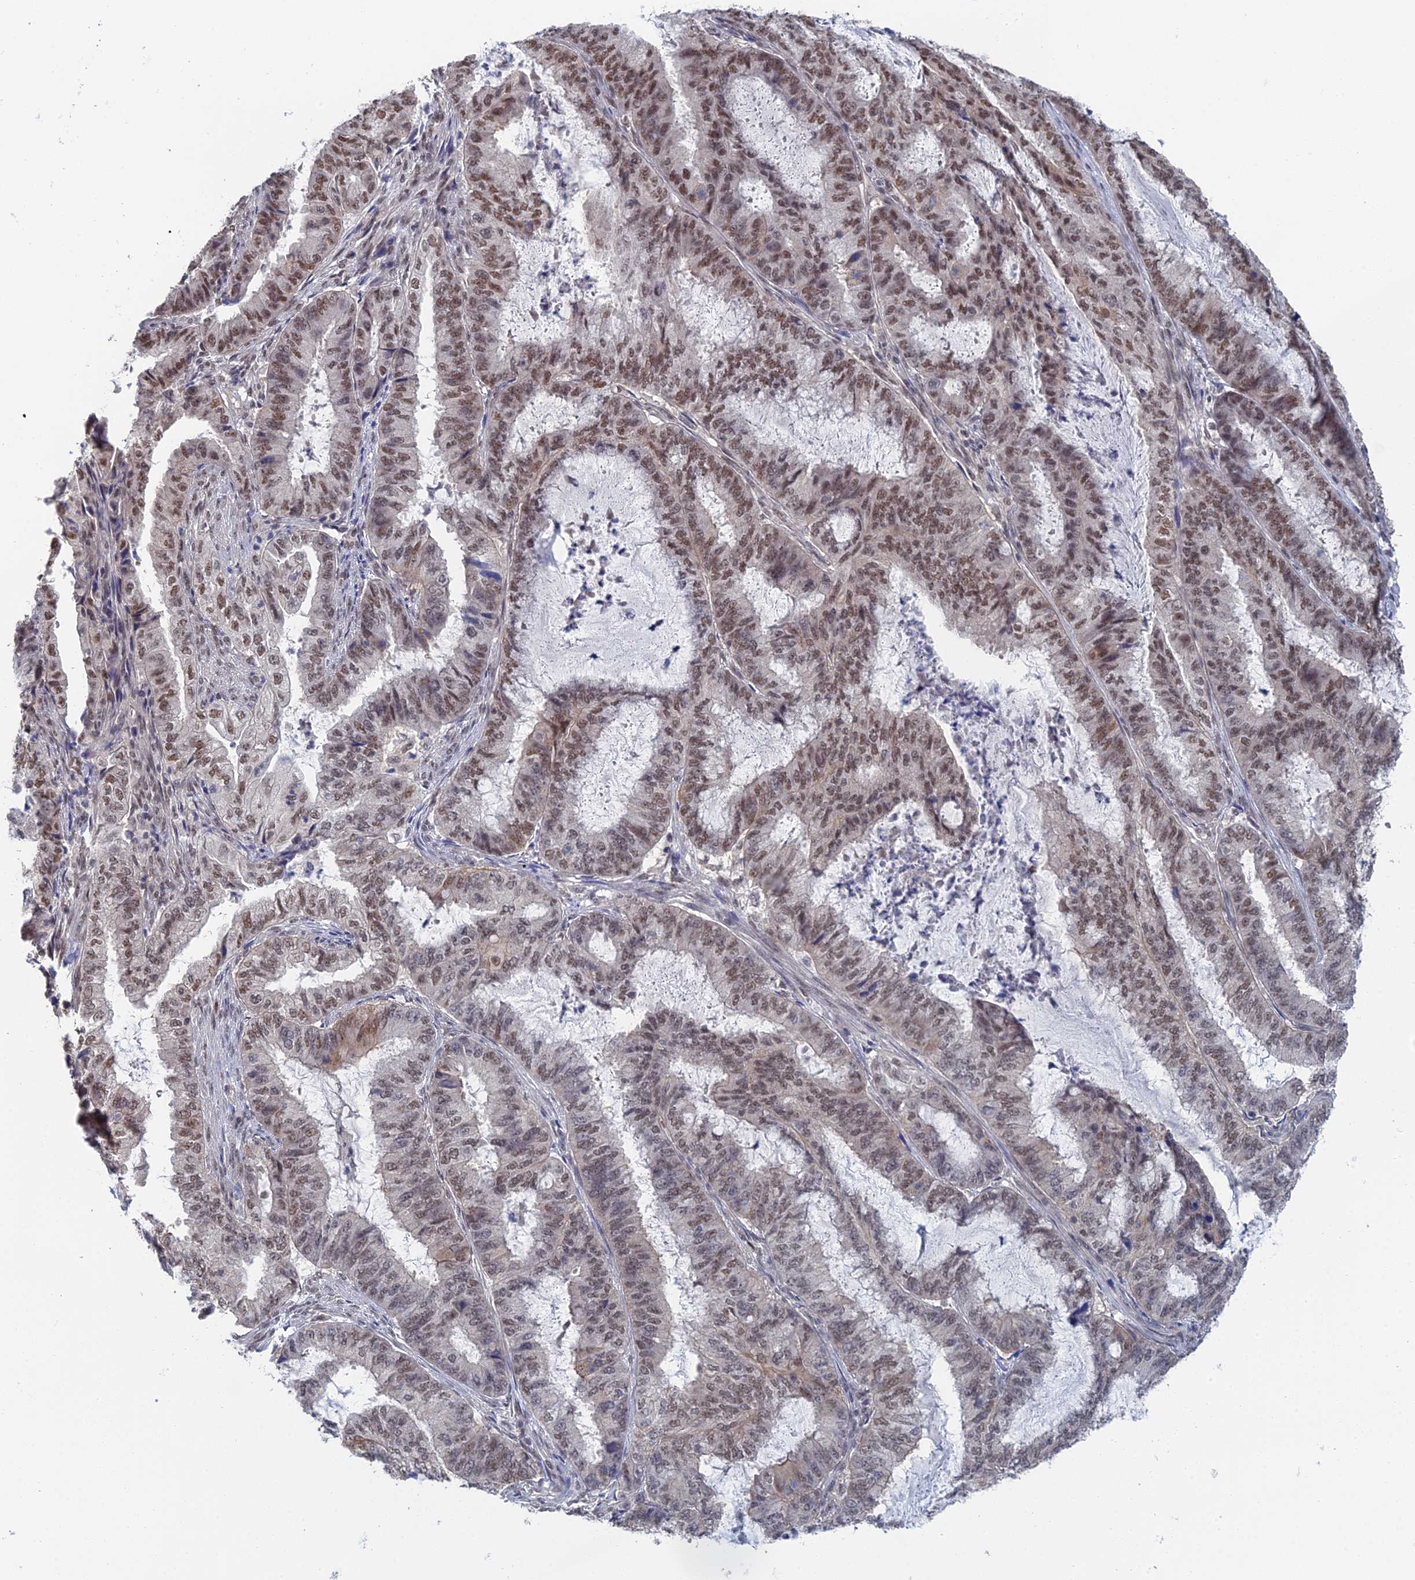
{"staining": {"intensity": "moderate", "quantity": "25%-75%", "location": "nuclear"}, "tissue": "endometrial cancer", "cell_type": "Tumor cells", "image_type": "cancer", "snomed": [{"axis": "morphology", "description": "Adenocarcinoma, NOS"}, {"axis": "topography", "description": "Endometrium"}], "caption": "Protein expression analysis of human adenocarcinoma (endometrial) reveals moderate nuclear staining in approximately 25%-75% of tumor cells.", "gene": "TSSC4", "patient": {"sex": "female", "age": 51}}